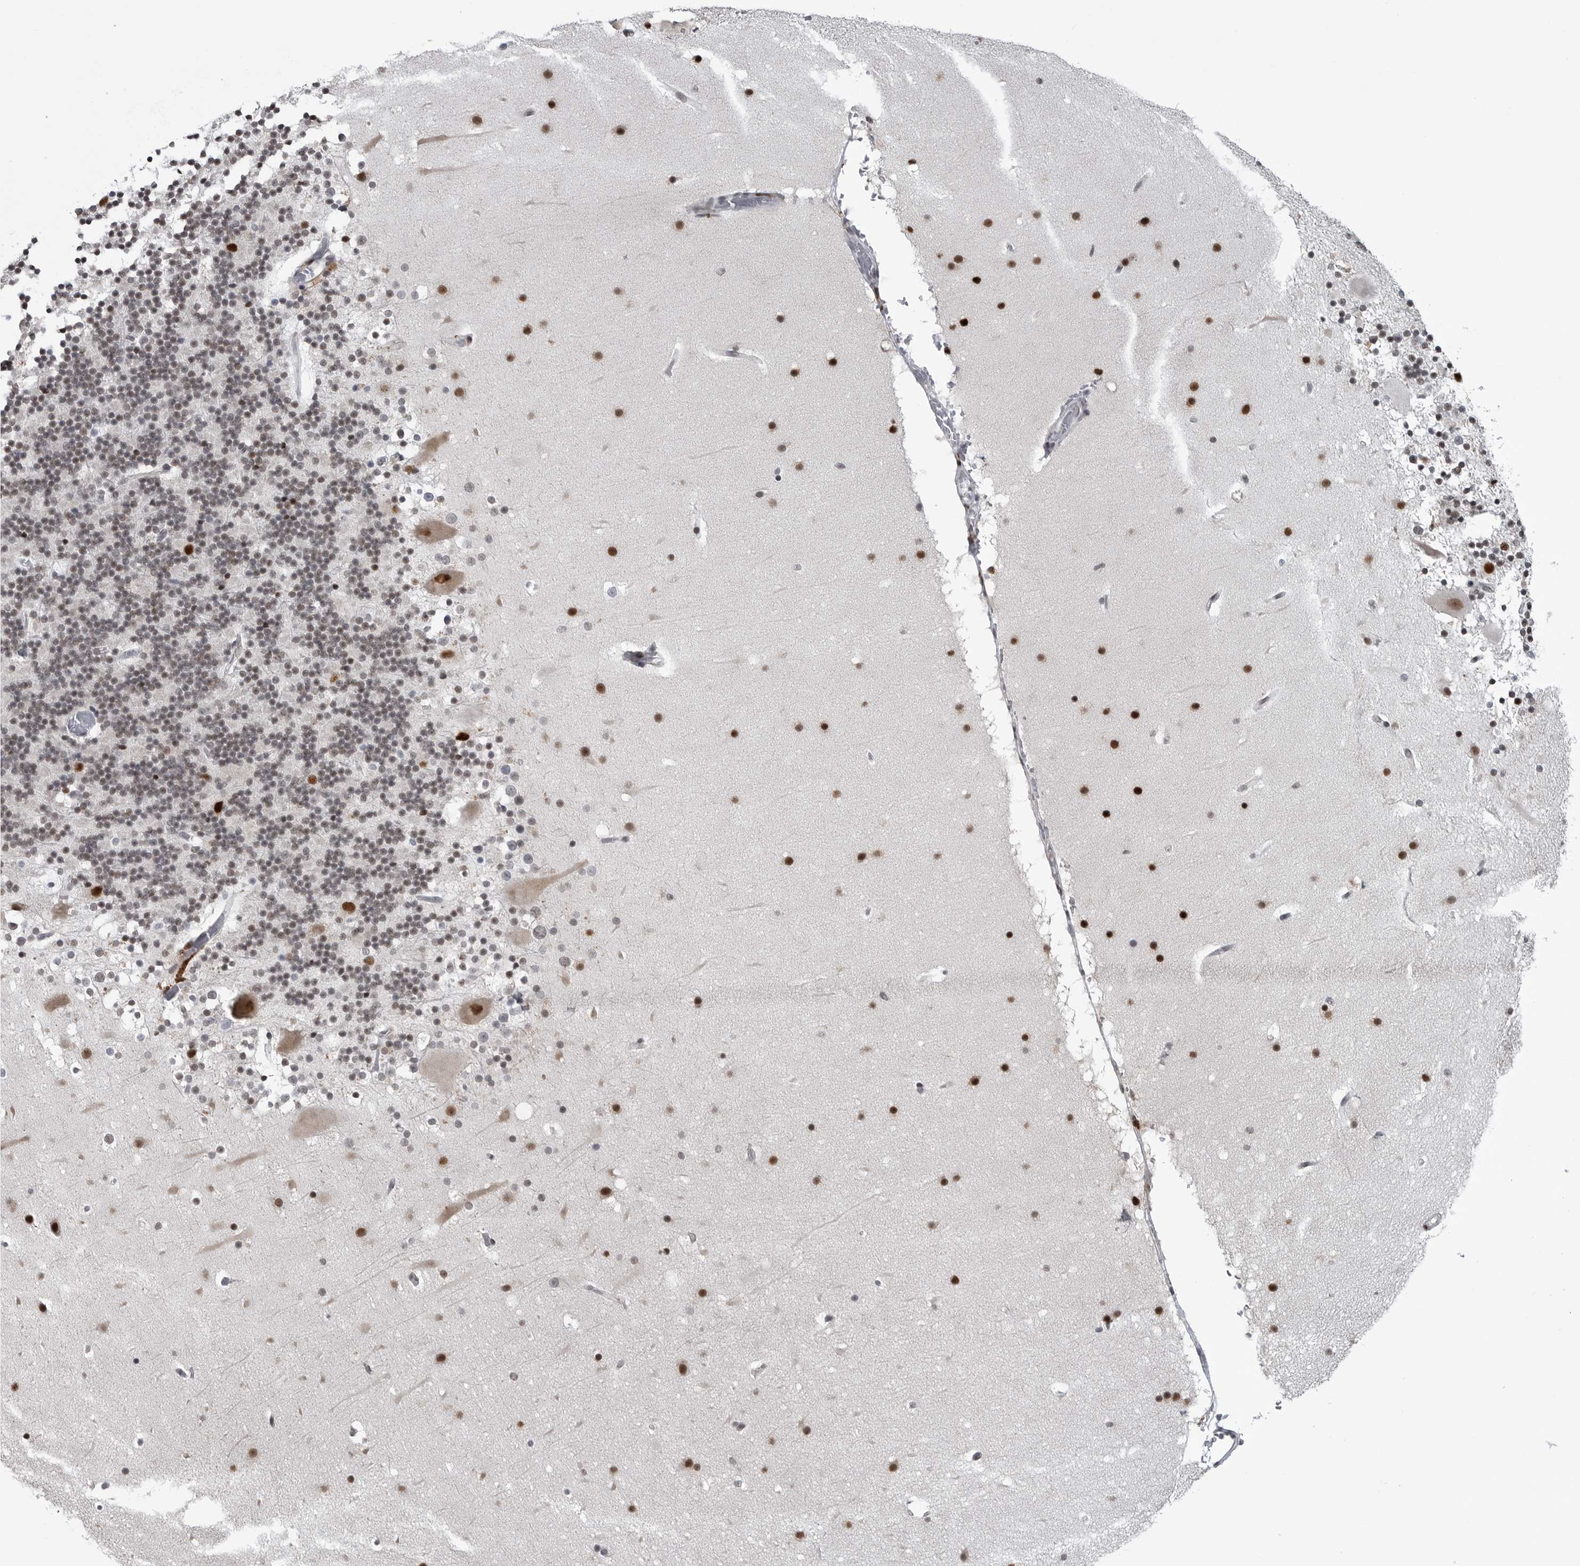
{"staining": {"intensity": "weak", "quantity": "25%-75%", "location": "nuclear"}, "tissue": "cerebellum", "cell_type": "Cells in granular layer", "image_type": "normal", "snomed": [{"axis": "morphology", "description": "Normal tissue, NOS"}, {"axis": "topography", "description": "Cerebellum"}], "caption": "Brown immunohistochemical staining in normal human cerebellum displays weak nuclear expression in about 25%-75% of cells in granular layer.", "gene": "C8orf58", "patient": {"sex": "male", "age": 57}}